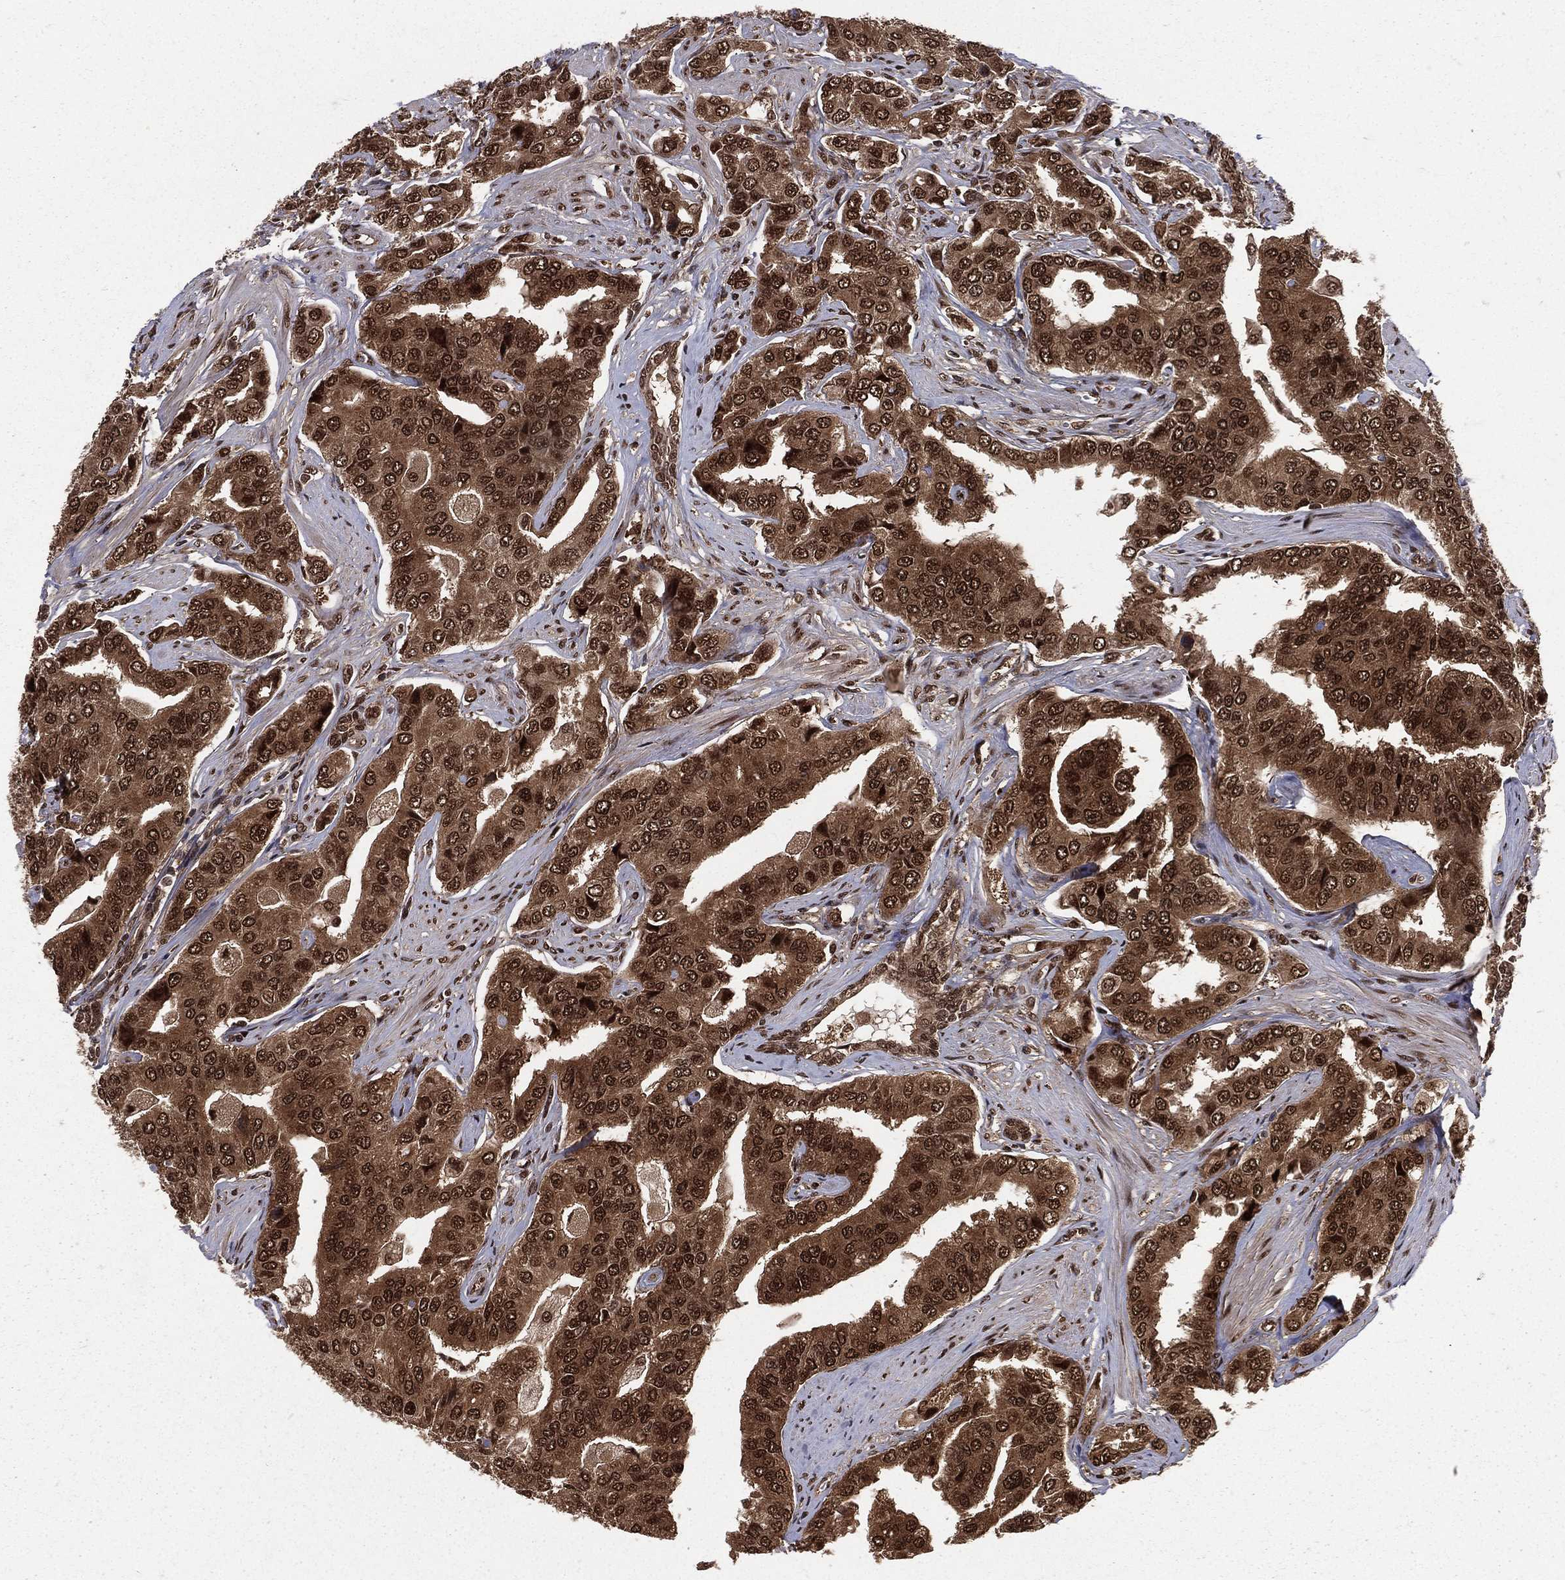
{"staining": {"intensity": "strong", "quantity": ">75%", "location": "cytoplasmic/membranous,nuclear"}, "tissue": "prostate cancer", "cell_type": "Tumor cells", "image_type": "cancer", "snomed": [{"axis": "morphology", "description": "Adenocarcinoma, NOS"}, {"axis": "topography", "description": "Prostate and seminal vesicle, NOS"}, {"axis": "topography", "description": "Prostate"}], "caption": "Immunohistochemical staining of human prostate cancer (adenocarcinoma) demonstrates high levels of strong cytoplasmic/membranous and nuclear staining in about >75% of tumor cells.", "gene": "COPS4", "patient": {"sex": "male", "age": 69}}